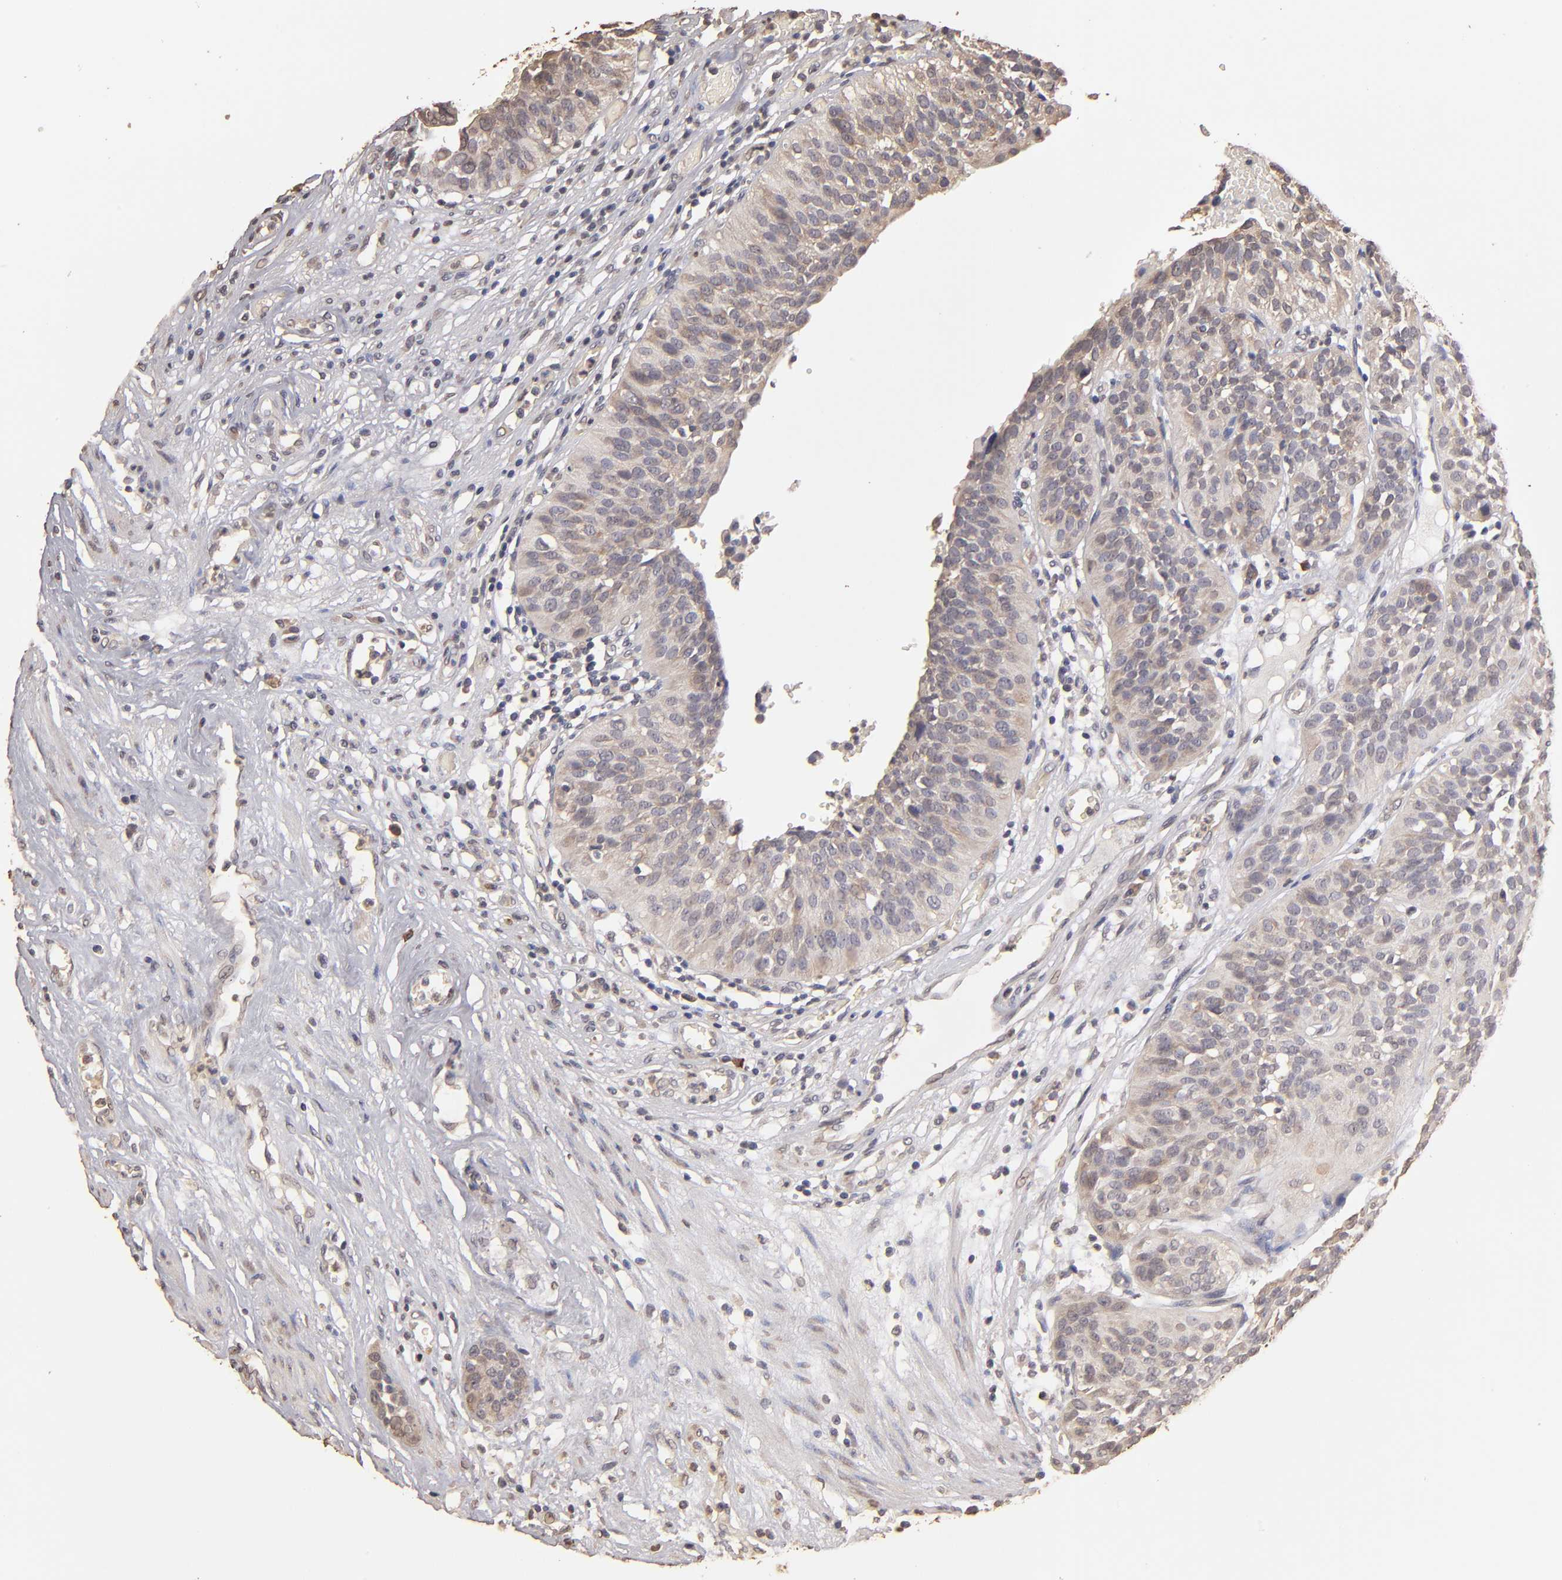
{"staining": {"intensity": "moderate", "quantity": "25%-75%", "location": "cytoplasmic/membranous"}, "tissue": "urothelial cancer", "cell_type": "Tumor cells", "image_type": "cancer", "snomed": [{"axis": "morphology", "description": "Urothelial carcinoma, High grade"}, {"axis": "topography", "description": "Urinary bladder"}], "caption": "The image exhibits a brown stain indicating the presence of a protein in the cytoplasmic/membranous of tumor cells in urothelial carcinoma (high-grade).", "gene": "OPHN1", "patient": {"sex": "male", "age": 56}}